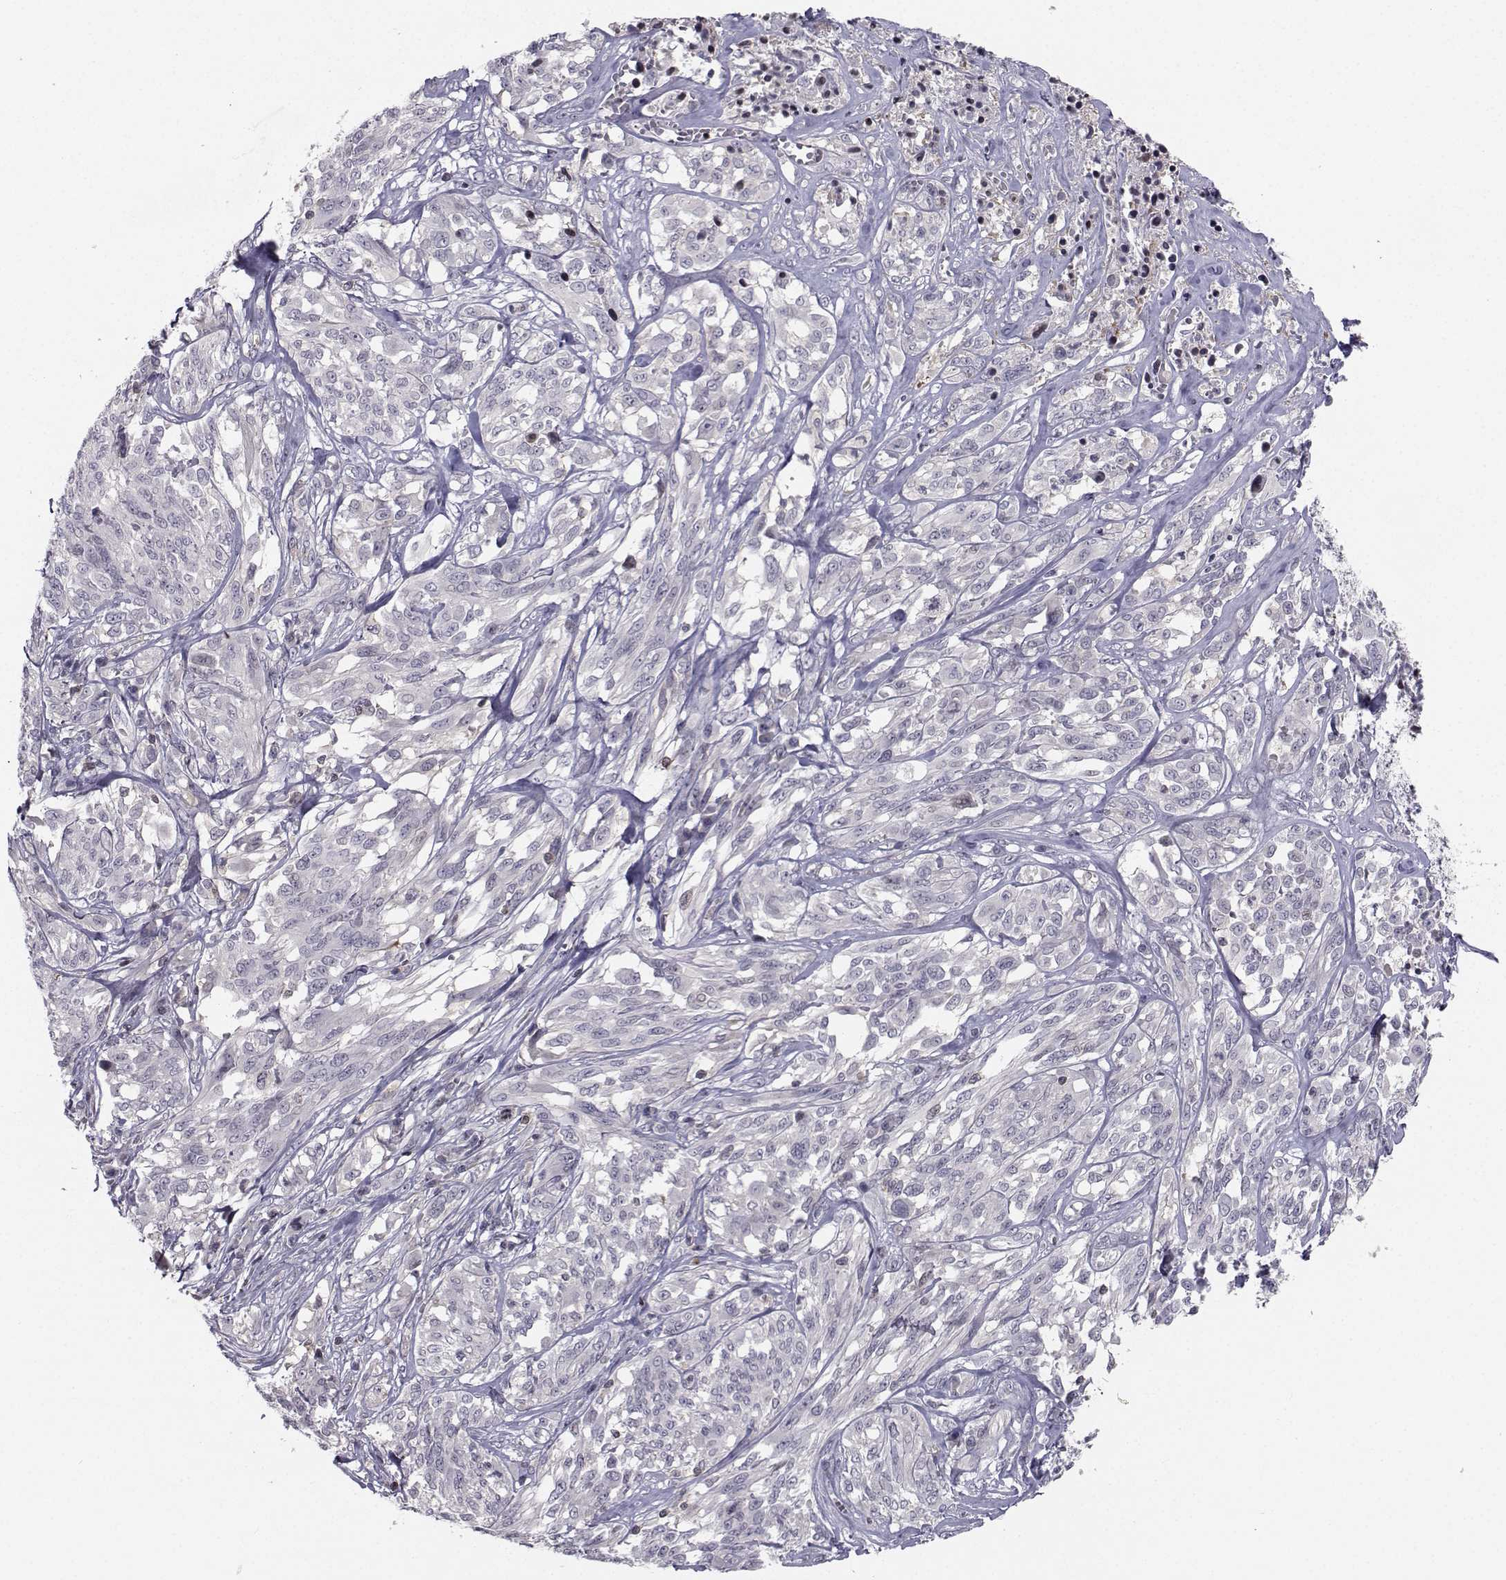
{"staining": {"intensity": "negative", "quantity": "none", "location": "none"}, "tissue": "melanoma", "cell_type": "Tumor cells", "image_type": "cancer", "snomed": [{"axis": "morphology", "description": "Malignant melanoma, NOS"}, {"axis": "topography", "description": "Skin"}], "caption": "Tumor cells are negative for protein expression in human melanoma.", "gene": "PCP4L1", "patient": {"sex": "female", "age": 91}}